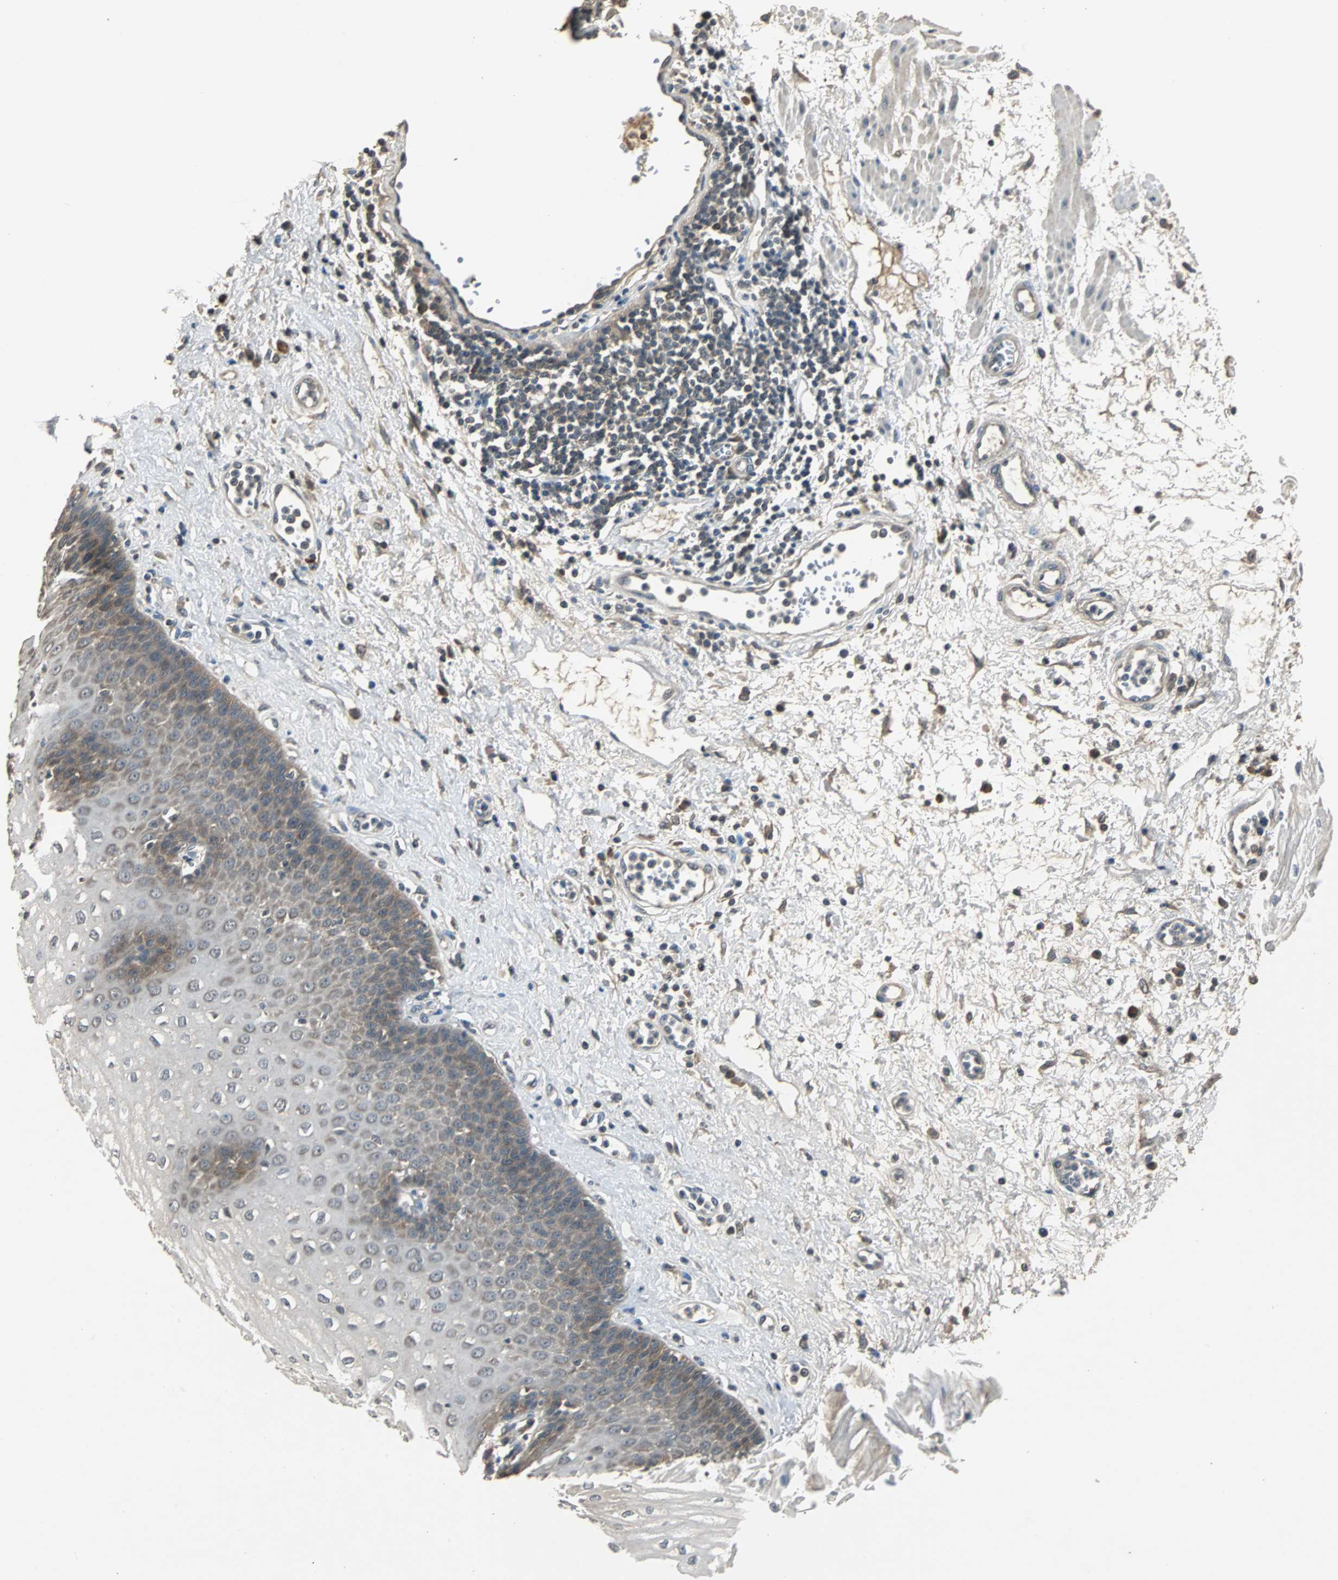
{"staining": {"intensity": "moderate", "quantity": "<25%", "location": "cytoplasmic/membranous"}, "tissue": "esophagus", "cell_type": "Squamous epithelial cells", "image_type": "normal", "snomed": [{"axis": "morphology", "description": "Normal tissue, NOS"}, {"axis": "morphology", "description": "Squamous cell carcinoma, NOS"}, {"axis": "topography", "description": "Esophagus"}], "caption": "The histopathology image exhibits a brown stain indicating the presence of a protein in the cytoplasmic/membranous of squamous epithelial cells in esophagus. The staining was performed using DAB (3,3'-diaminobenzidine) to visualize the protein expression in brown, while the nuclei were stained in blue with hematoxylin (Magnification: 20x).", "gene": "ABHD2", "patient": {"sex": "male", "age": 65}}